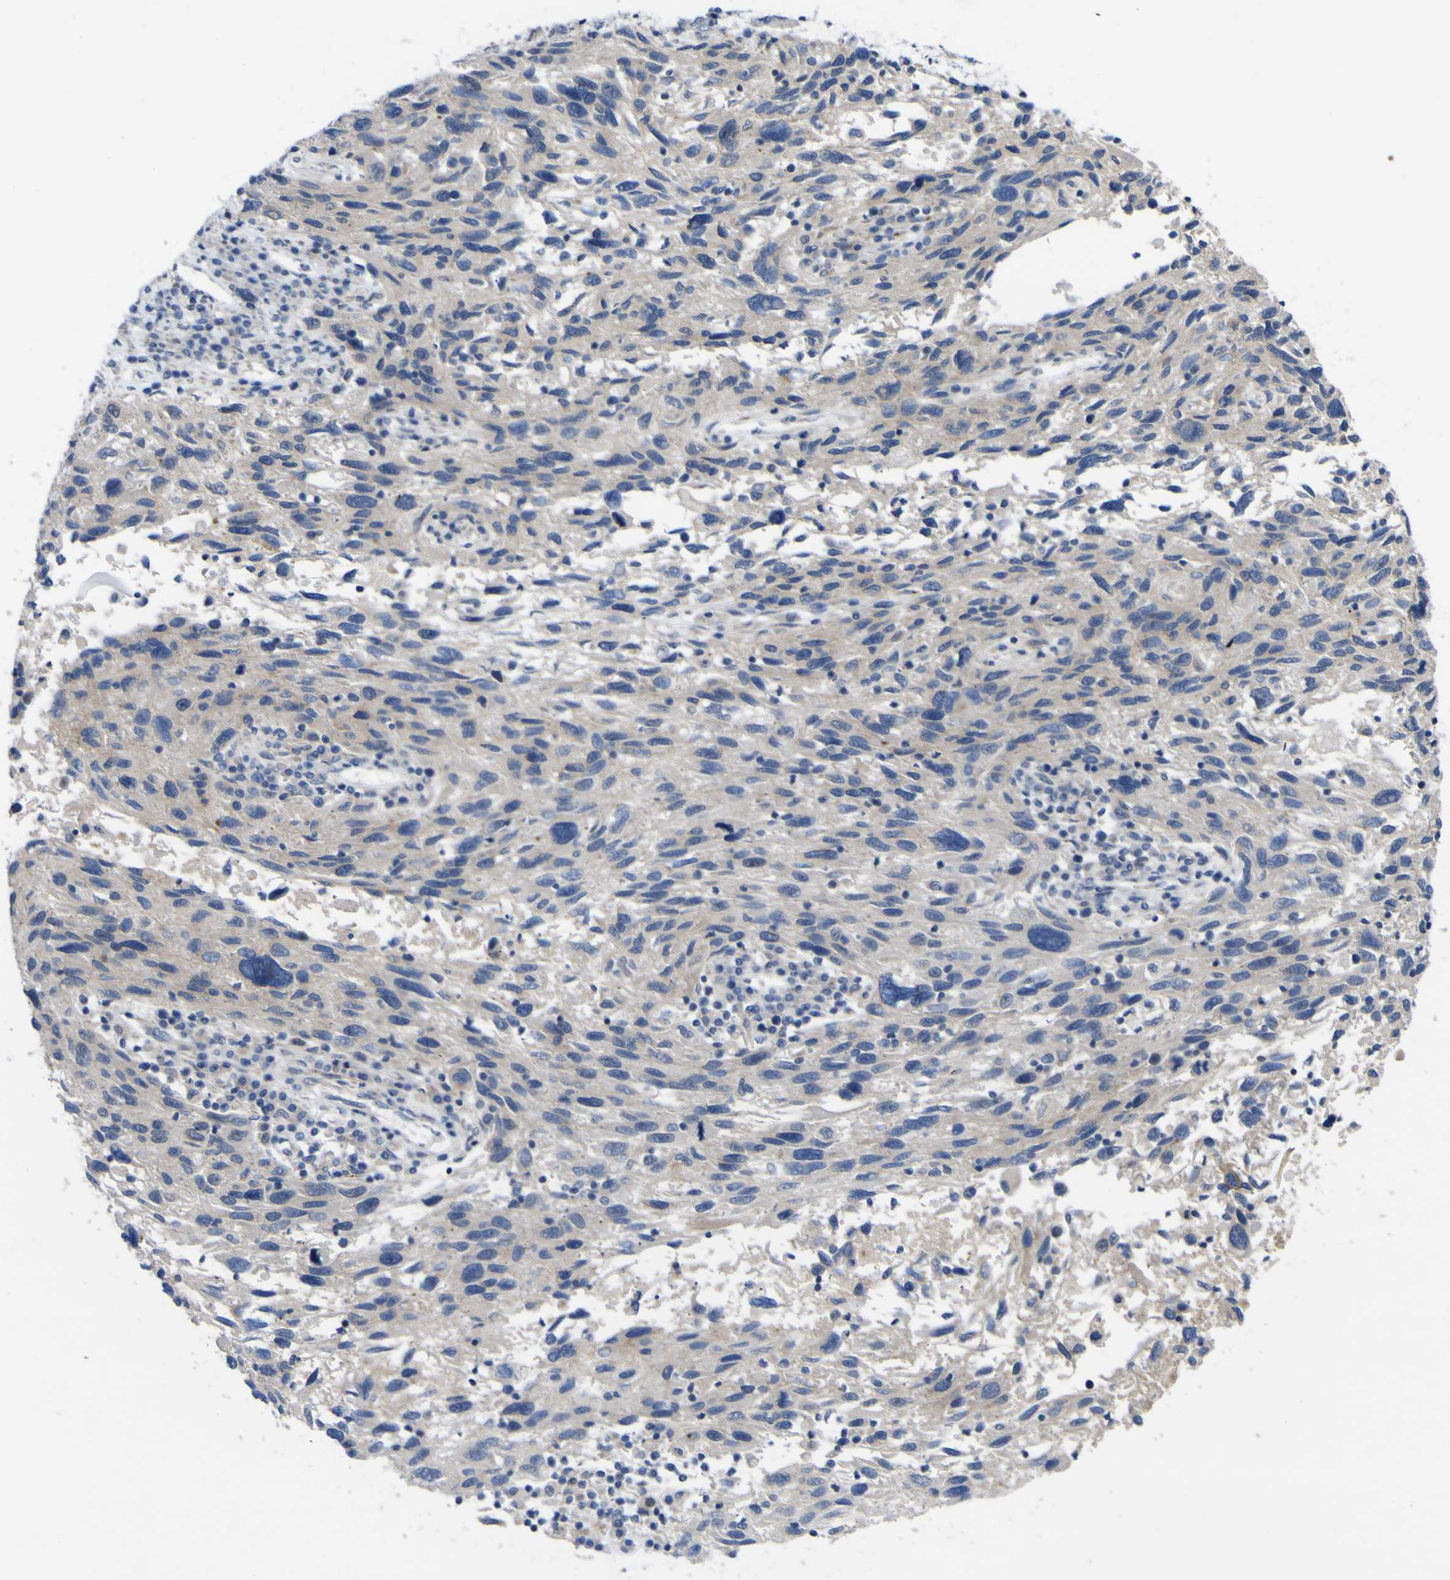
{"staining": {"intensity": "negative", "quantity": "none", "location": "none"}, "tissue": "melanoma", "cell_type": "Tumor cells", "image_type": "cancer", "snomed": [{"axis": "morphology", "description": "Malignant melanoma, NOS"}, {"axis": "topography", "description": "Skin"}], "caption": "DAB (3,3'-diaminobenzidine) immunohistochemical staining of melanoma exhibits no significant staining in tumor cells.", "gene": "NAV1", "patient": {"sex": "male", "age": 53}}